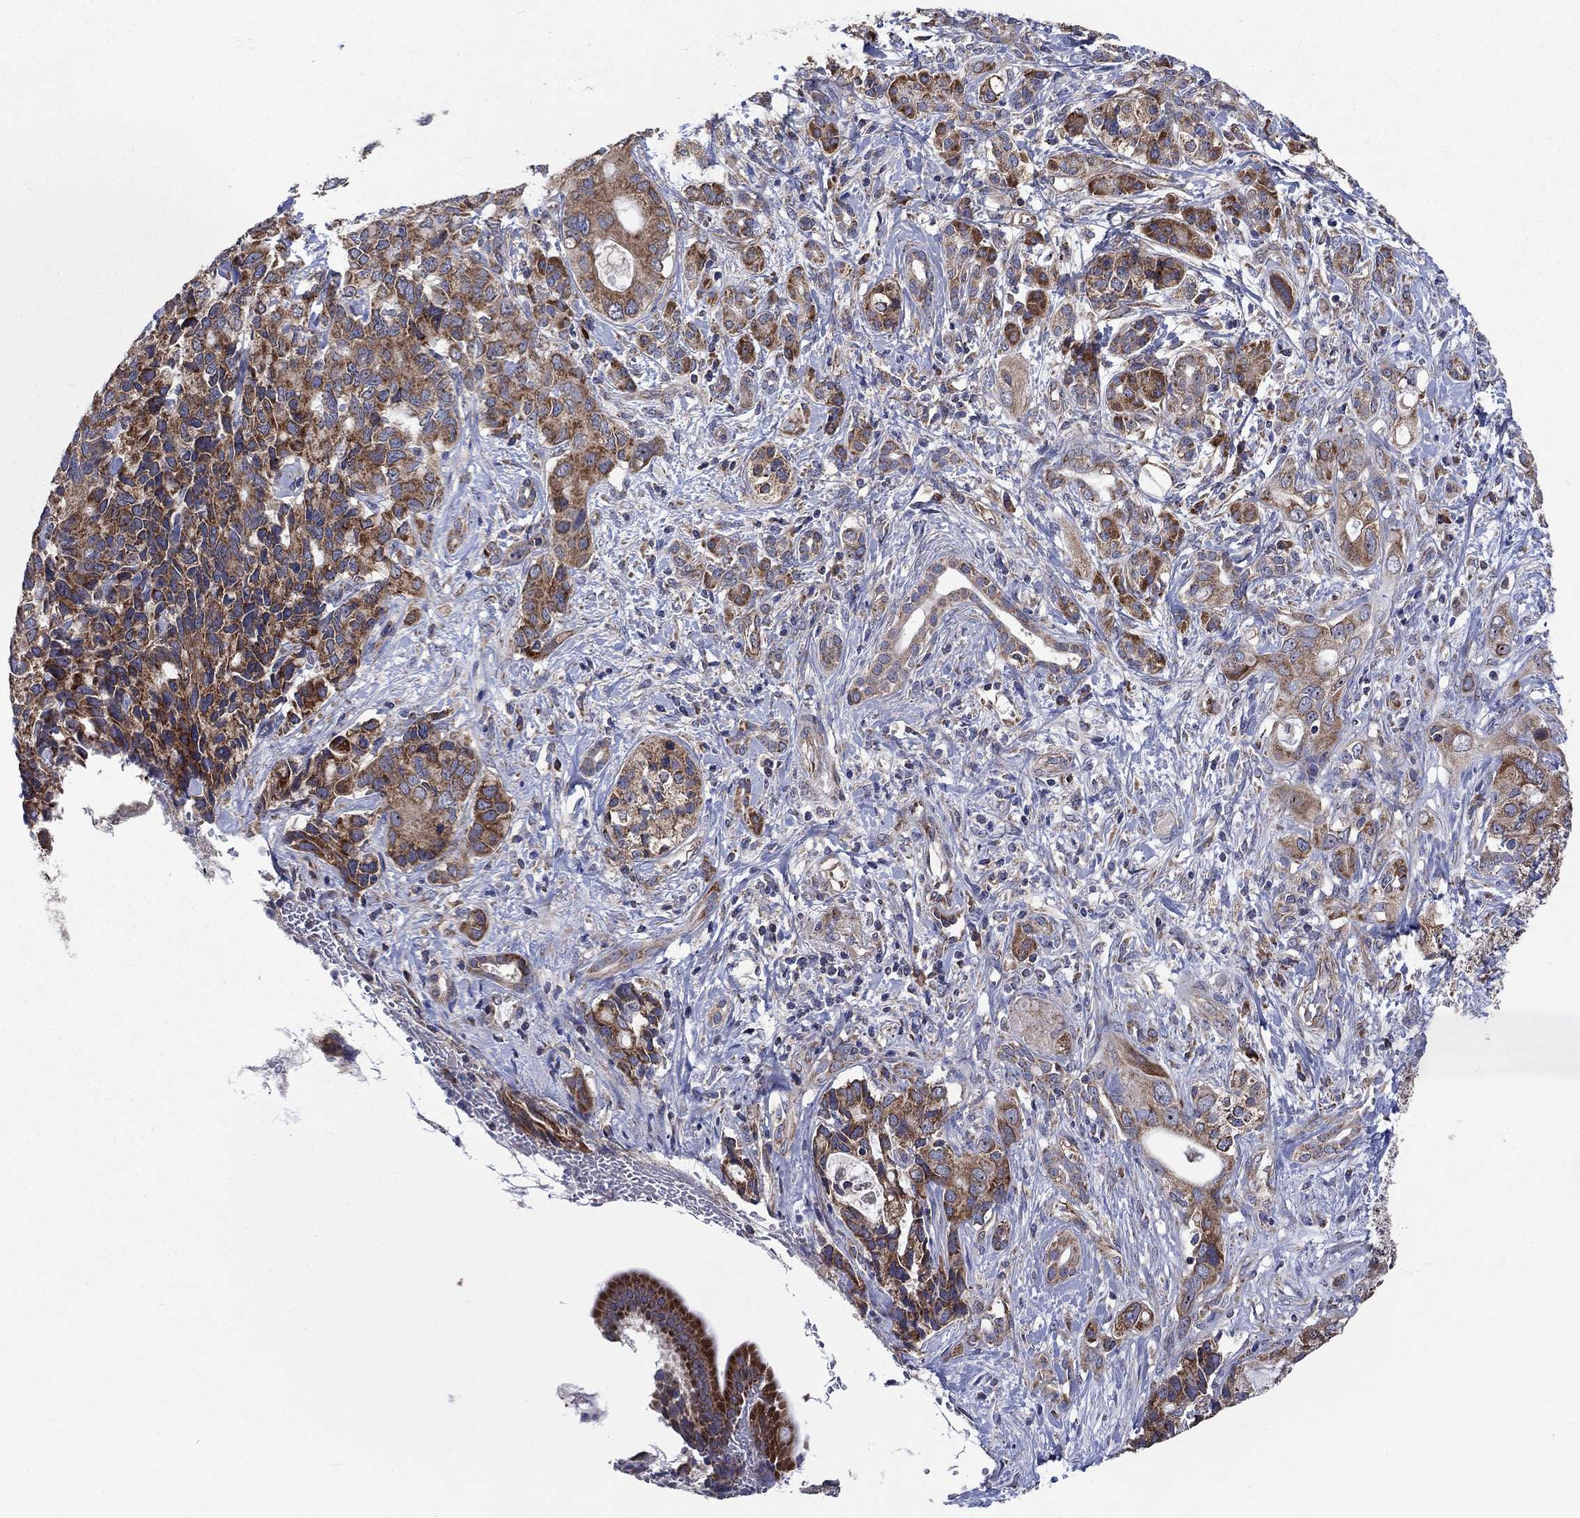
{"staining": {"intensity": "moderate", "quantity": "25%-75%", "location": "cytoplasmic/membranous"}, "tissue": "pancreatic cancer", "cell_type": "Tumor cells", "image_type": "cancer", "snomed": [{"axis": "morphology", "description": "Adenocarcinoma, NOS"}, {"axis": "topography", "description": "Pancreas"}], "caption": "Immunohistochemical staining of human pancreatic cancer (adenocarcinoma) reveals medium levels of moderate cytoplasmic/membranous positivity in about 25%-75% of tumor cells. The staining is performed using DAB (3,3'-diaminobenzidine) brown chromogen to label protein expression. The nuclei are counter-stained blue using hematoxylin.", "gene": "RPLP0", "patient": {"sex": "female", "age": 56}}